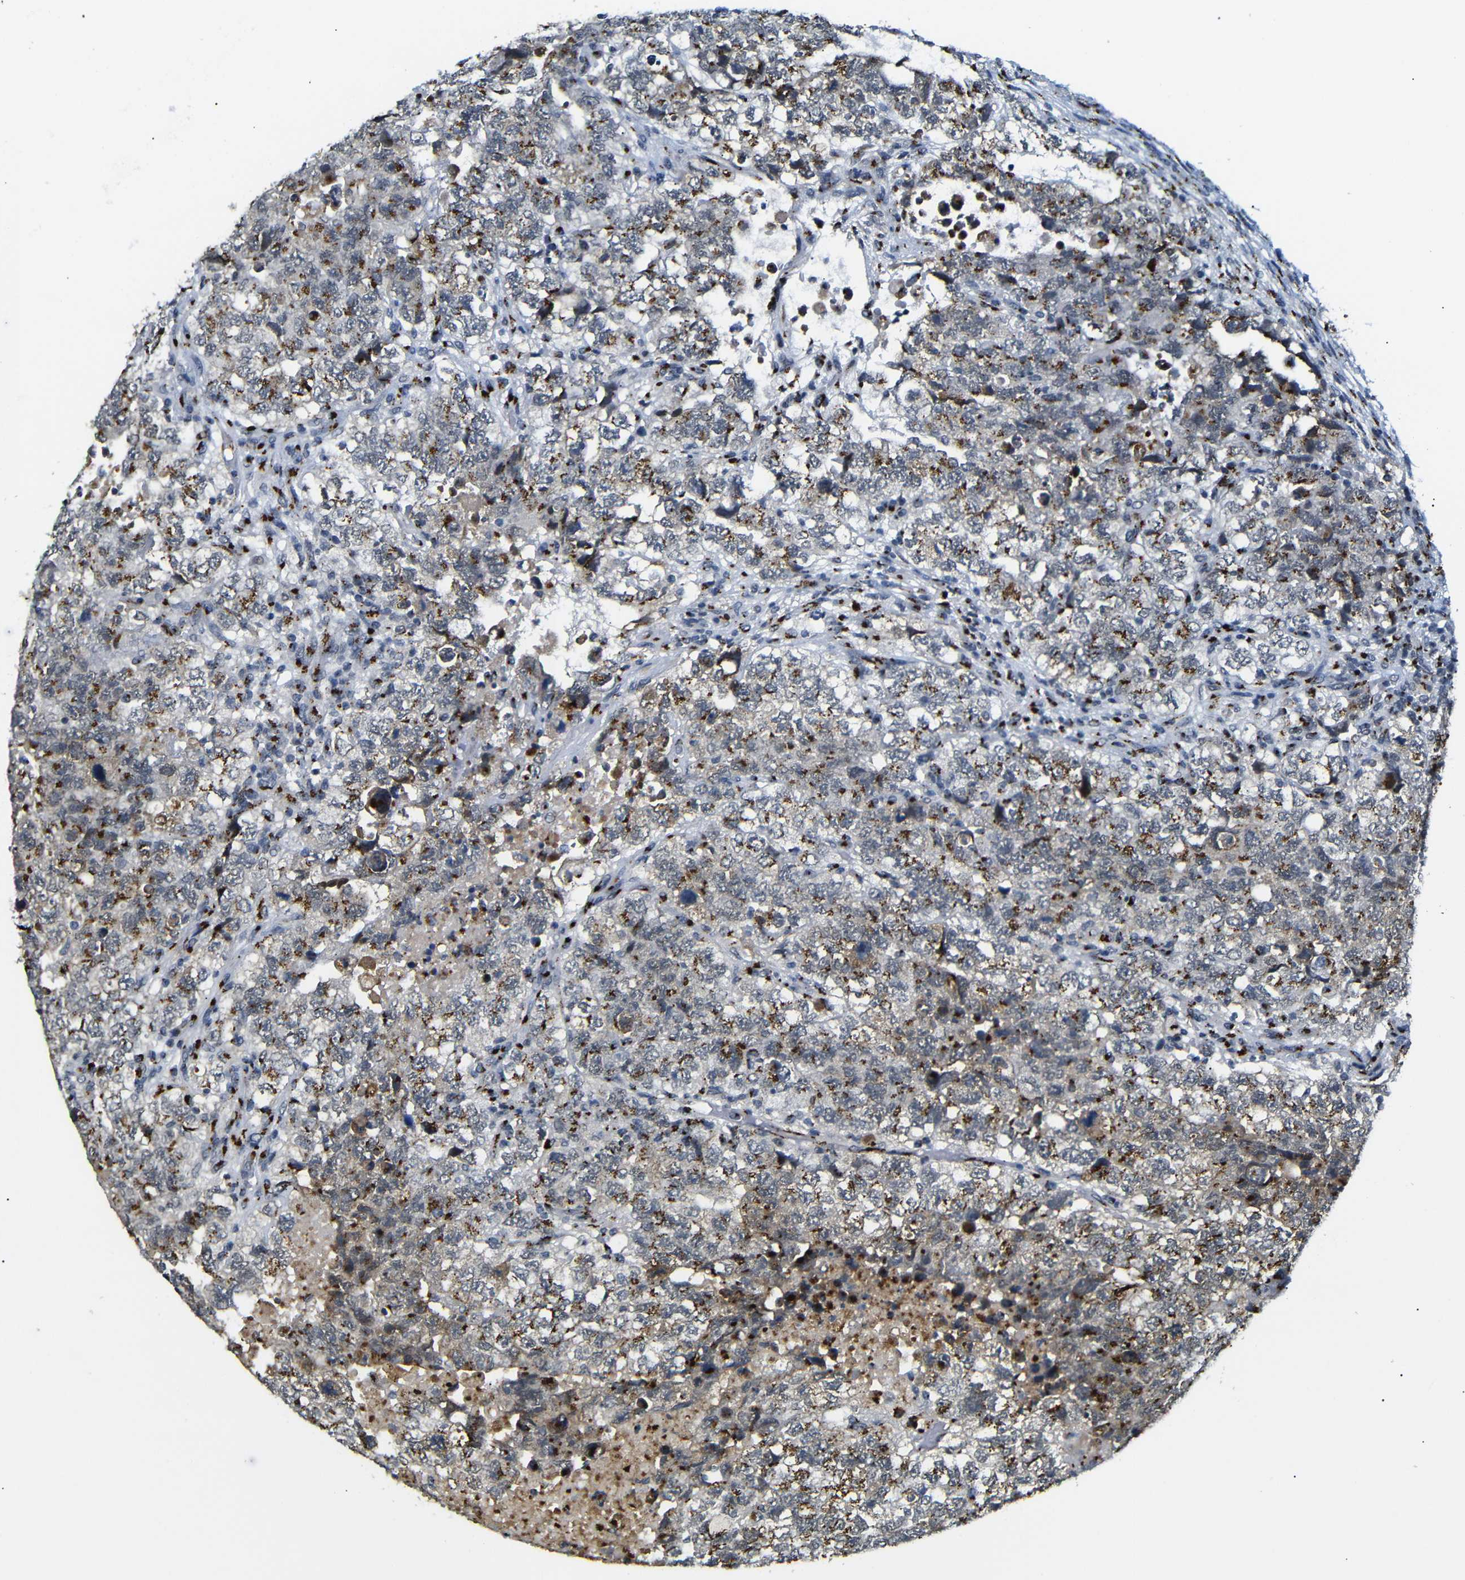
{"staining": {"intensity": "moderate", "quantity": "25%-75%", "location": "cytoplasmic/membranous"}, "tissue": "testis cancer", "cell_type": "Tumor cells", "image_type": "cancer", "snomed": [{"axis": "morphology", "description": "Carcinoma, Embryonal, NOS"}, {"axis": "topography", "description": "Testis"}], "caption": "Testis cancer (embryonal carcinoma) stained with a brown dye exhibits moderate cytoplasmic/membranous positive positivity in about 25%-75% of tumor cells.", "gene": "TGOLN2", "patient": {"sex": "male", "age": 36}}